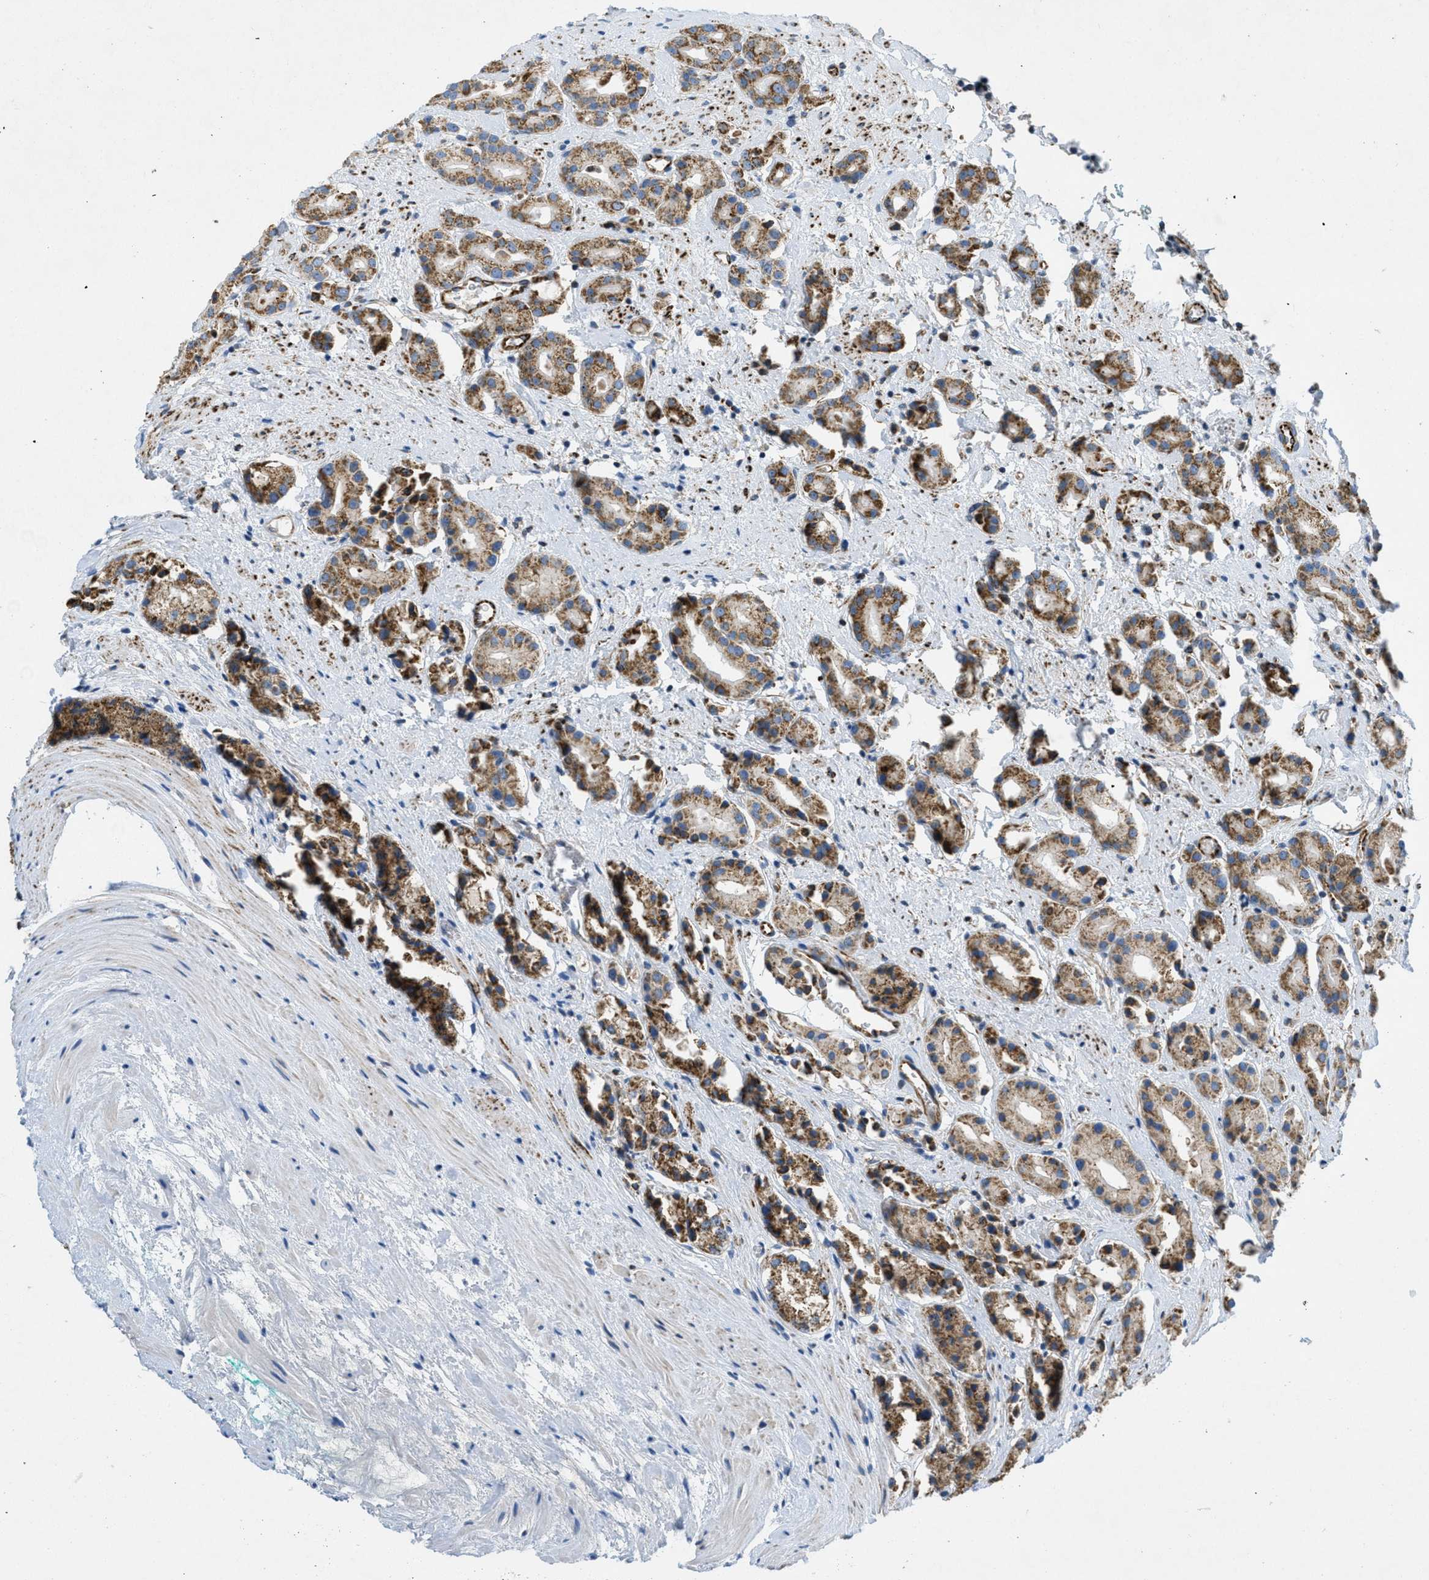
{"staining": {"intensity": "moderate", "quantity": ">75%", "location": "cytoplasmic/membranous"}, "tissue": "prostate cancer", "cell_type": "Tumor cells", "image_type": "cancer", "snomed": [{"axis": "morphology", "description": "Adenocarcinoma, High grade"}, {"axis": "topography", "description": "Prostate"}], "caption": "Protein staining shows moderate cytoplasmic/membranous expression in about >75% of tumor cells in prostate cancer (adenocarcinoma (high-grade)).", "gene": "BTN3A1", "patient": {"sex": "male", "age": 71}}